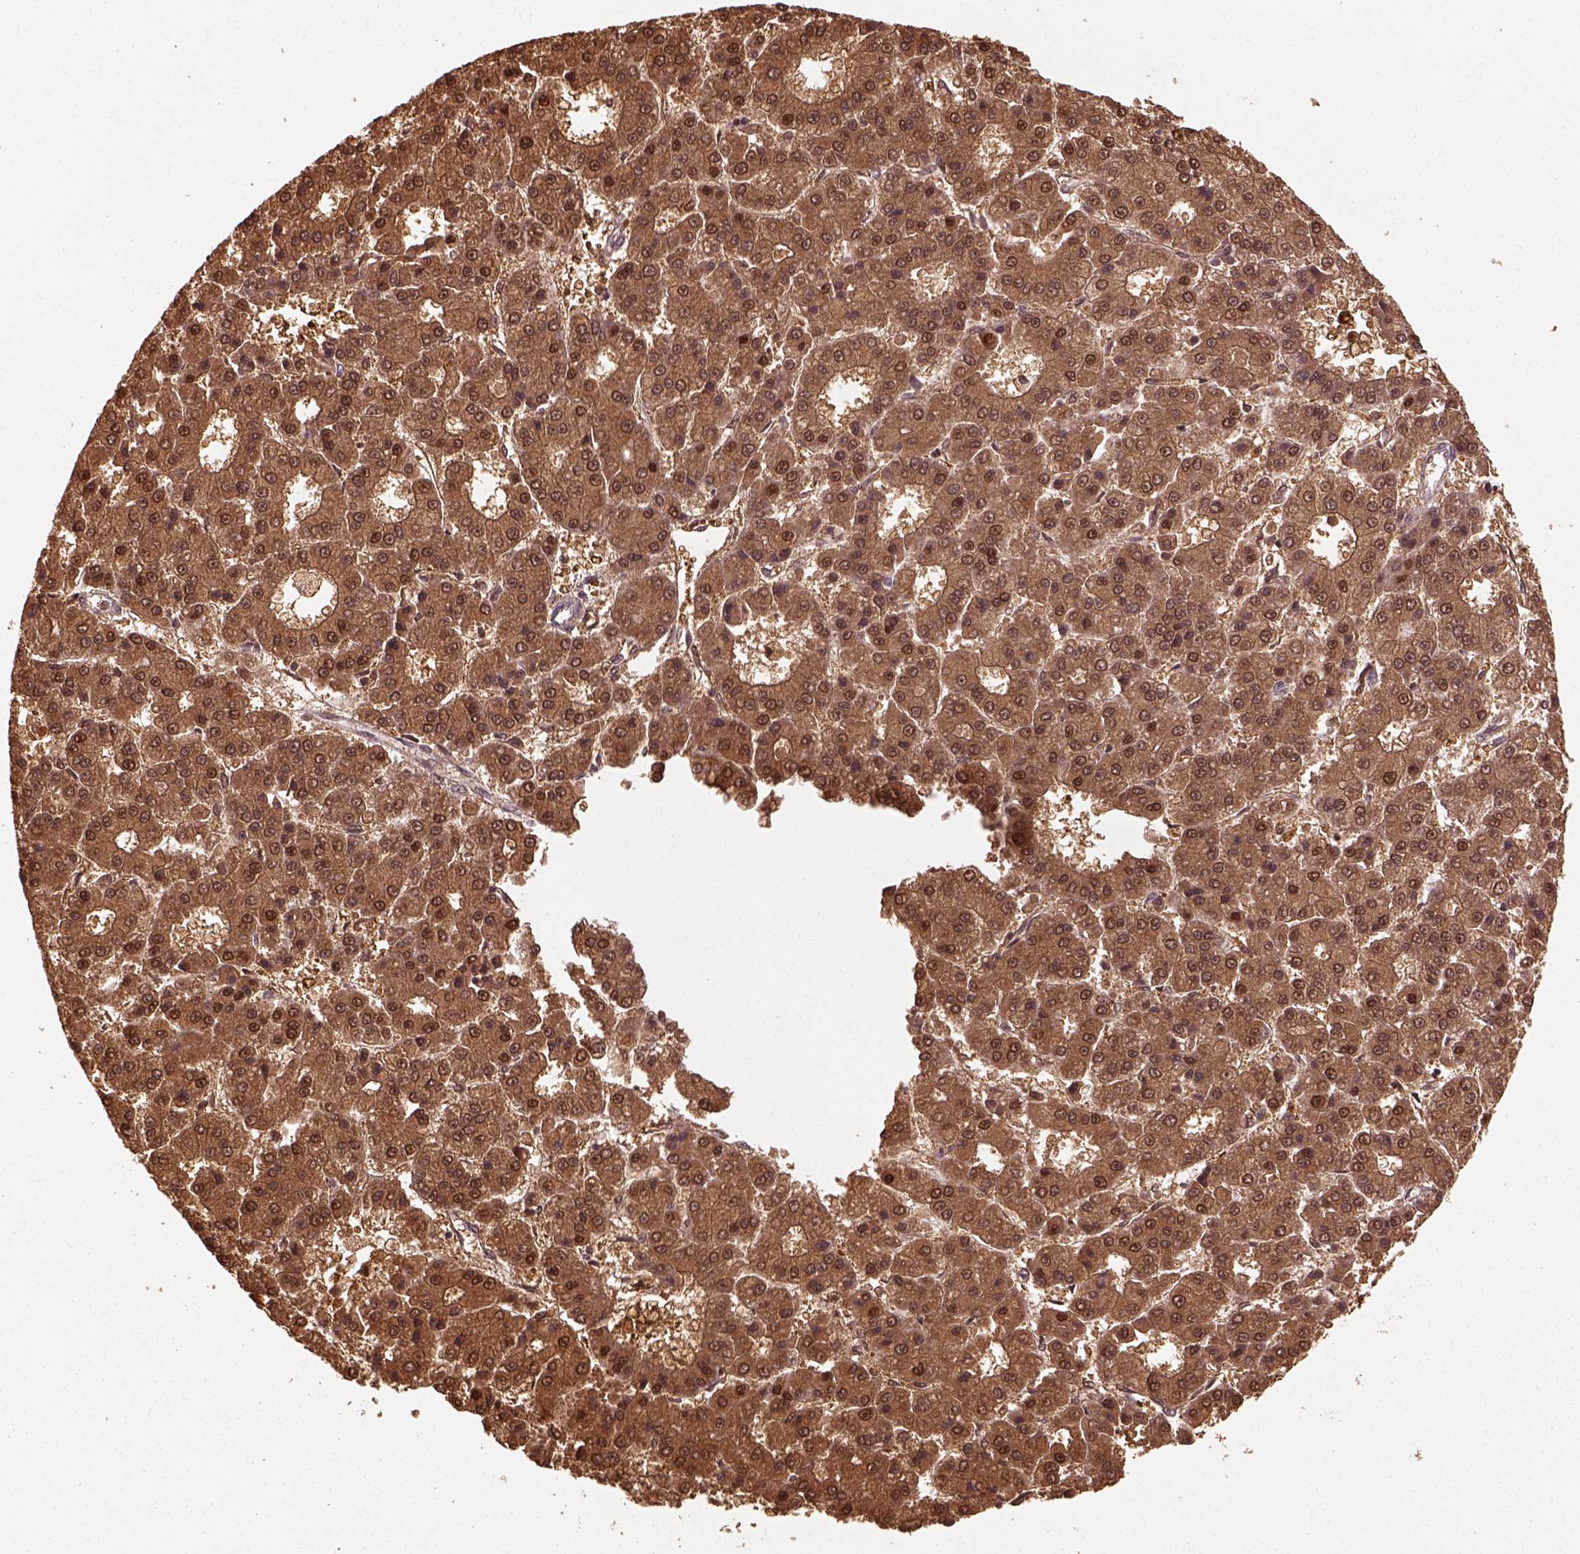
{"staining": {"intensity": "strong", "quantity": ">75%", "location": "cytoplasmic/membranous,nuclear"}, "tissue": "liver cancer", "cell_type": "Tumor cells", "image_type": "cancer", "snomed": [{"axis": "morphology", "description": "Carcinoma, Hepatocellular, NOS"}, {"axis": "topography", "description": "Liver"}], "caption": "The histopathology image demonstrates a brown stain indicating the presence of a protein in the cytoplasmic/membranous and nuclear of tumor cells in liver hepatocellular carcinoma.", "gene": "GOT1", "patient": {"sex": "male", "age": 70}}